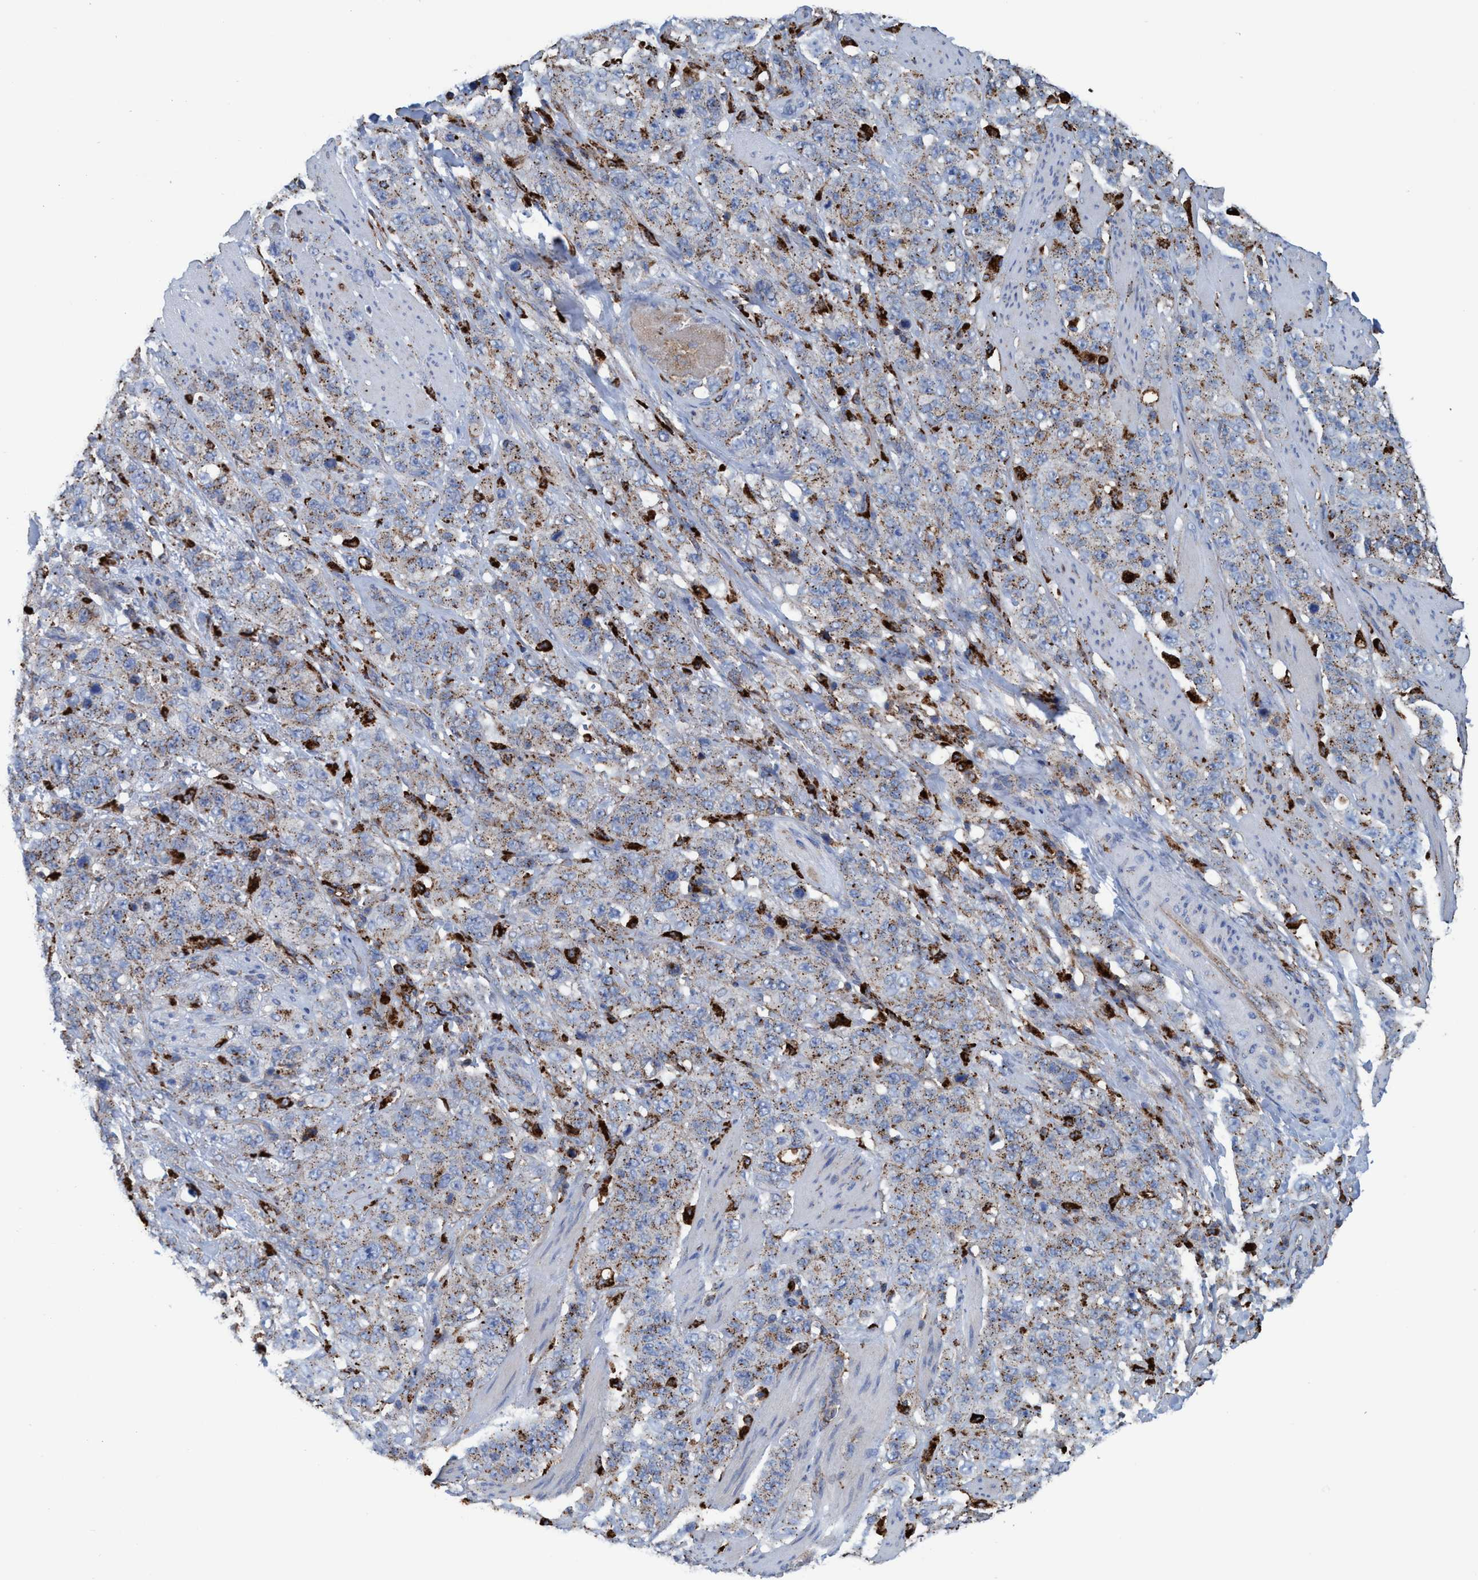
{"staining": {"intensity": "moderate", "quantity": "25%-75%", "location": "cytoplasmic/membranous"}, "tissue": "stomach cancer", "cell_type": "Tumor cells", "image_type": "cancer", "snomed": [{"axis": "morphology", "description": "Adenocarcinoma, NOS"}, {"axis": "topography", "description": "Stomach"}], "caption": "The histopathology image shows immunohistochemical staining of adenocarcinoma (stomach). There is moderate cytoplasmic/membranous expression is present in approximately 25%-75% of tumor cells.", "gene": "TRIM65", "patient": {"sex": "male", "age": 48}}